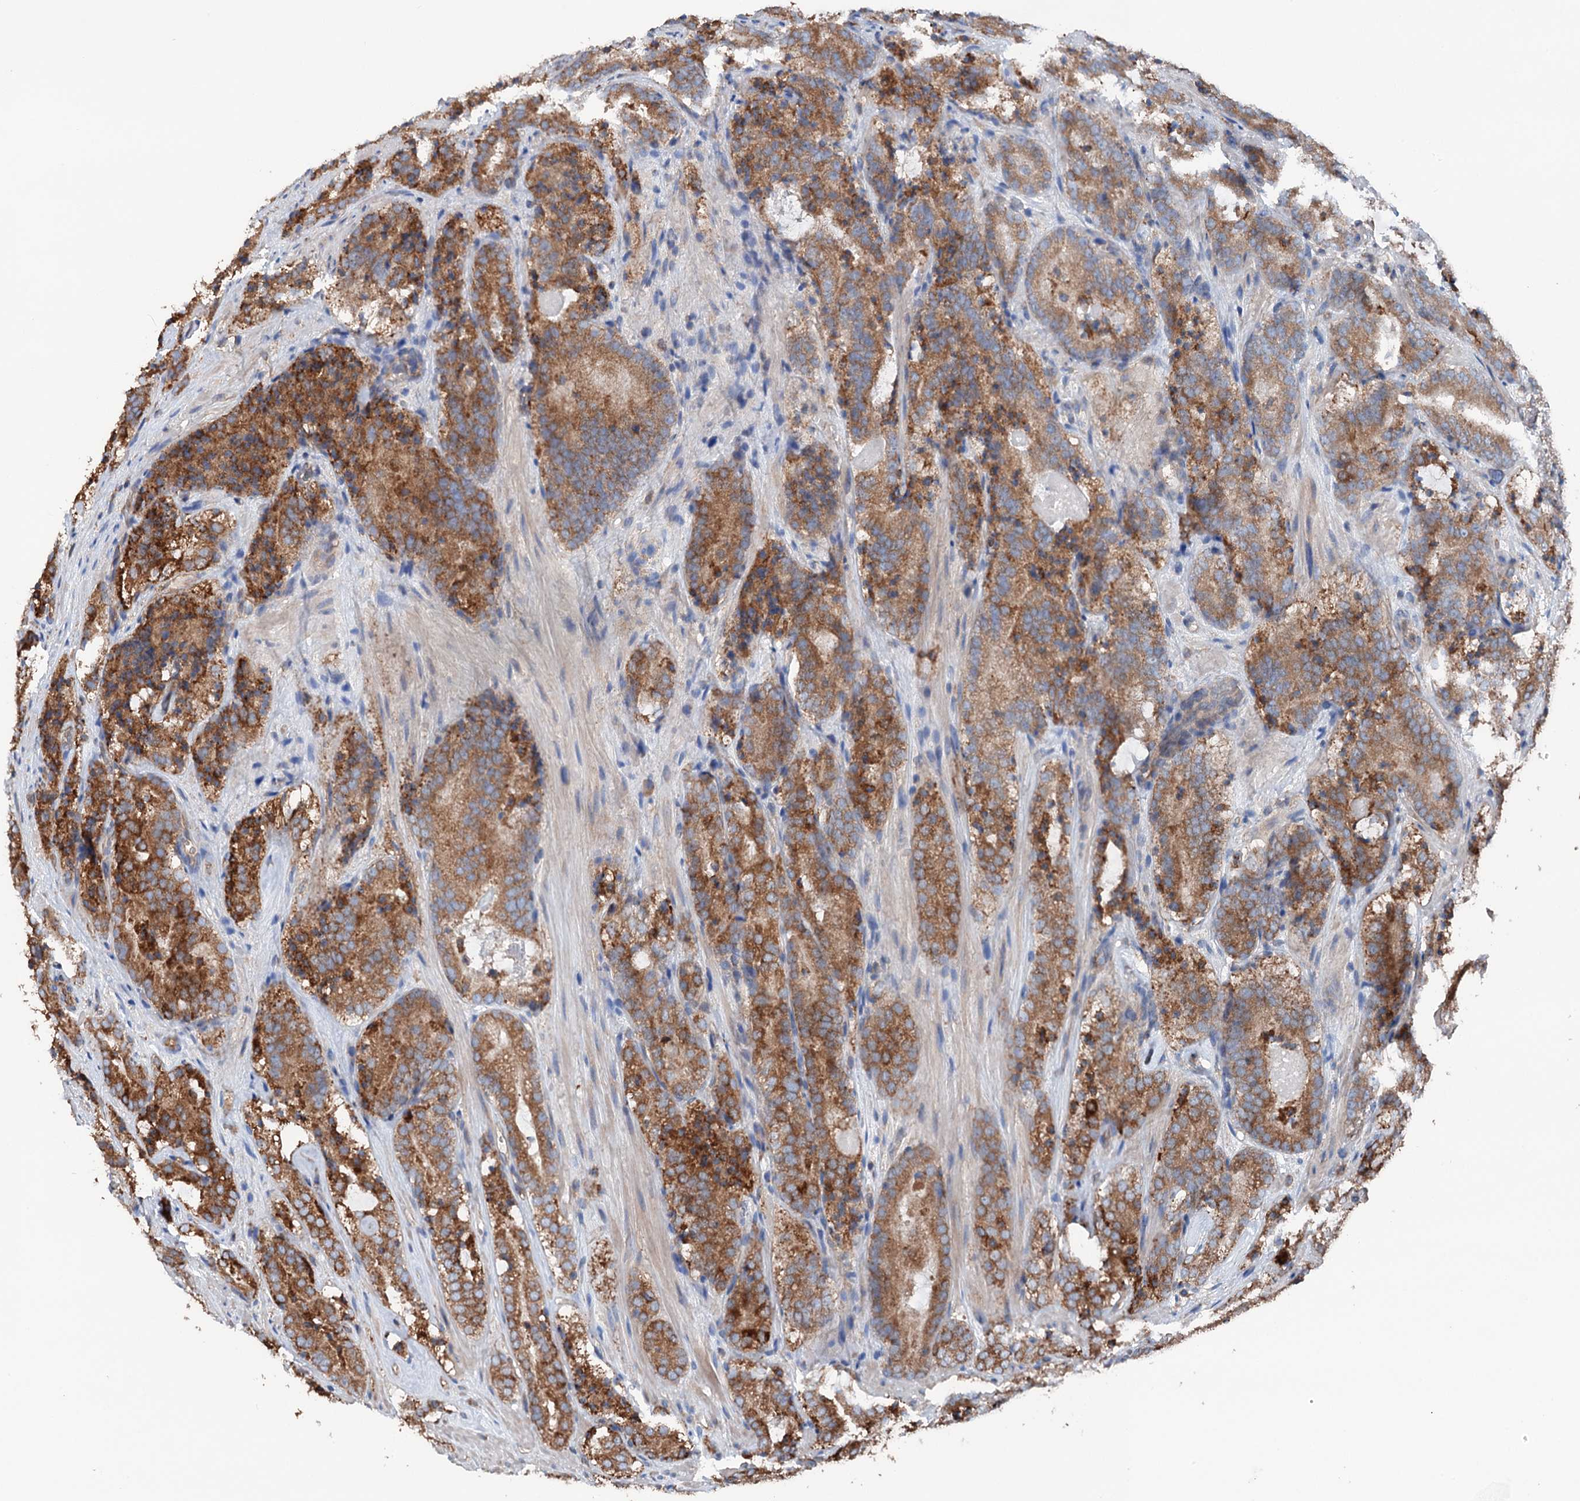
{"staining": {"intensity": "strong", "quantity": "25%-75%", "location": "cytoplasmic/membranous"}, "tissue": "prostate cancer", "cell_type": "Tumor cells", "image_type": "cancer", "snomed": [{"axis": "morphology", "description": "Adenocarcinoma, High grade"}, {"axis": "topography", "description": "Prostate"}], "caption": "High-power microscopy captured an immunohistochemistry photomicrograph of prostate high-grade adenocarcinoma, revealing strong cytoplasmic/membranous positivity in approximately 25%-75% of tumor cells.", "gene": "ERP29", "patient": {"sex": "male", "age": 57}}